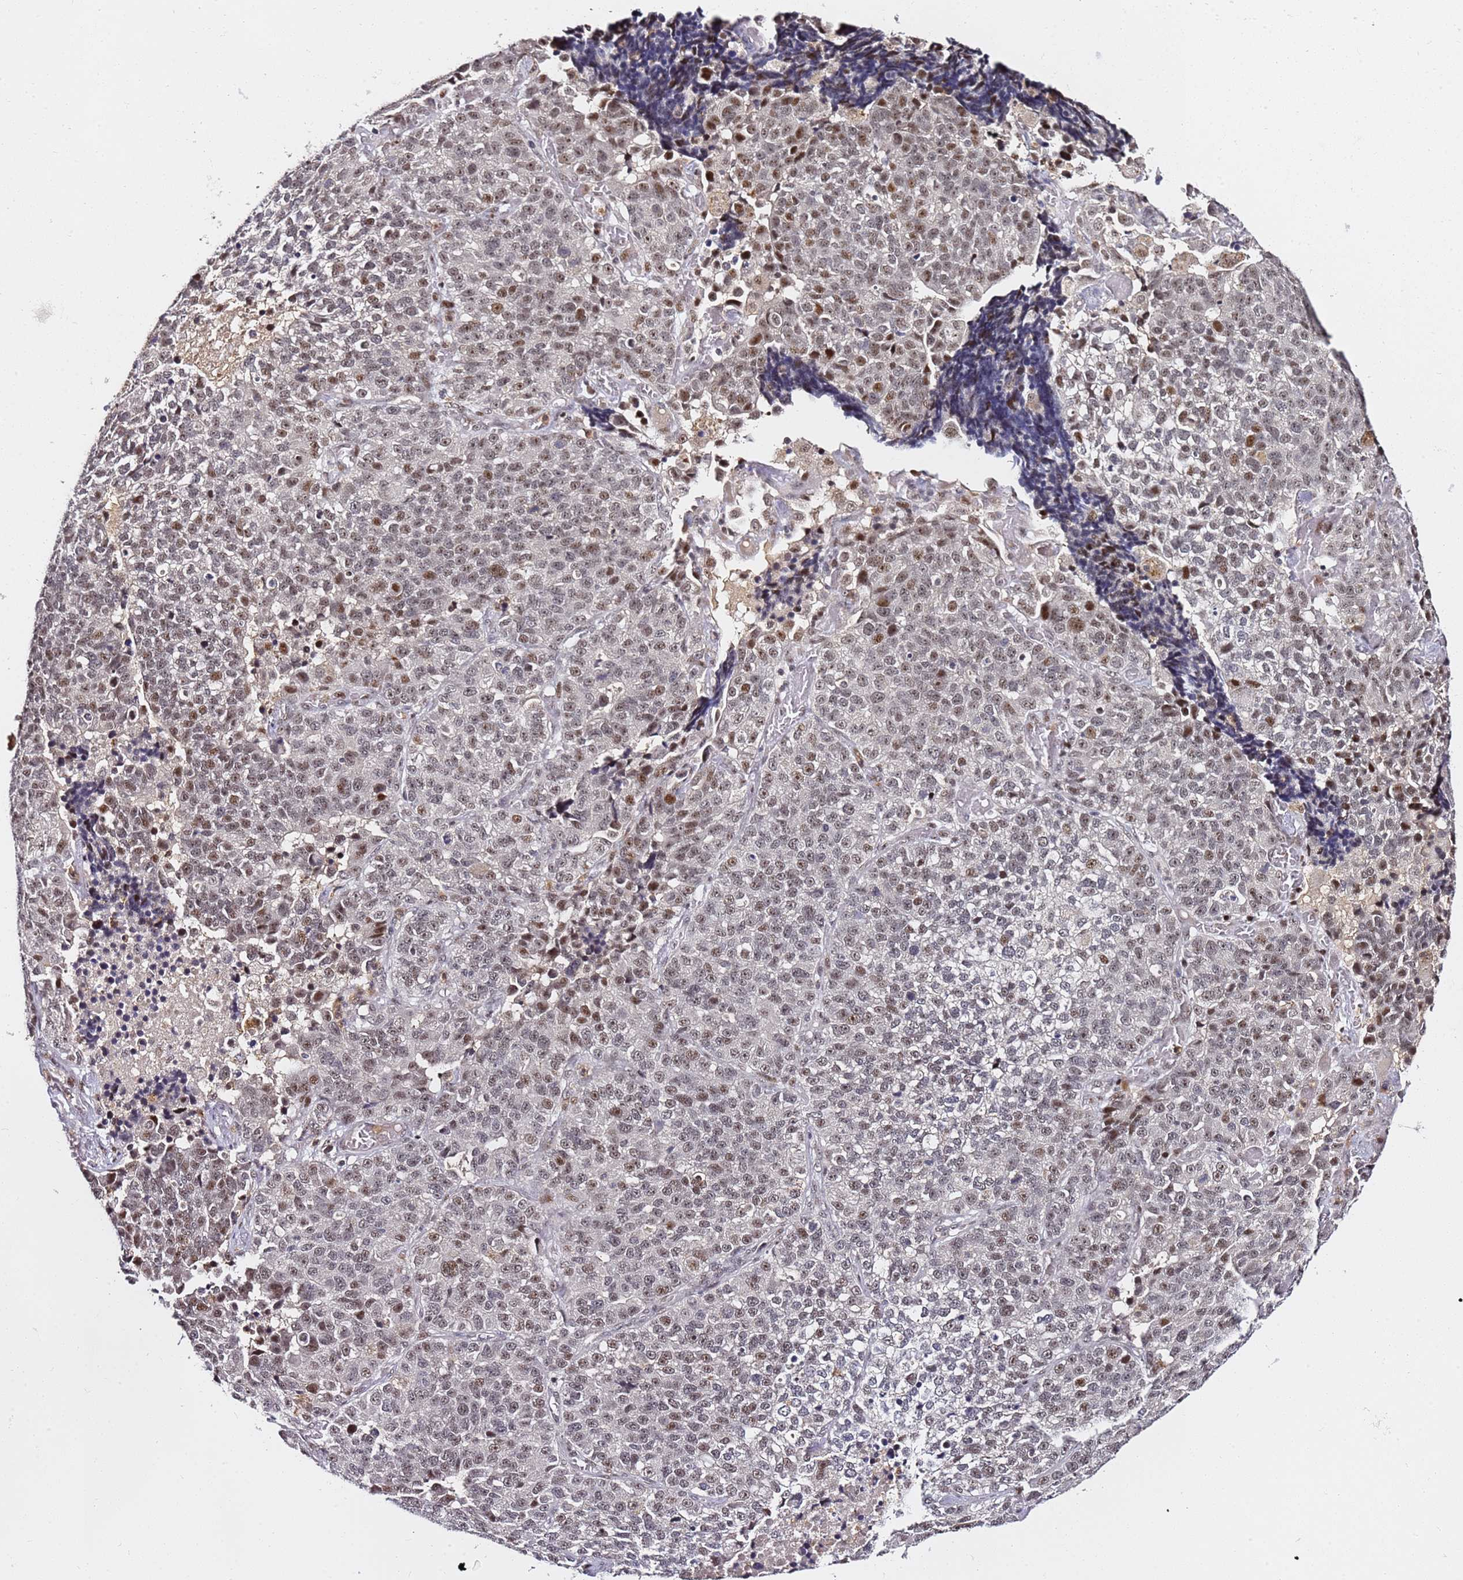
{"staining": {"intensity": "moderate", "quantity": ">75%", "location": "nuclear"}, "tissue": "lung cancer", "cell_type": "Tumor cells", "image_type": "cancer", "snomed": [{"axis": "morphology", "description": "Adenocarcinoma, NOS"}, {"axis": "topography", "description": "Lung"}], "caption": "Immunohistochemical staining of lung cancer demonstrates medium levels of moderate nuclear protein expression in about >75% of tumor cells.", "gene": "FCF1", "patient": {"sex": "male", "age": 49}}